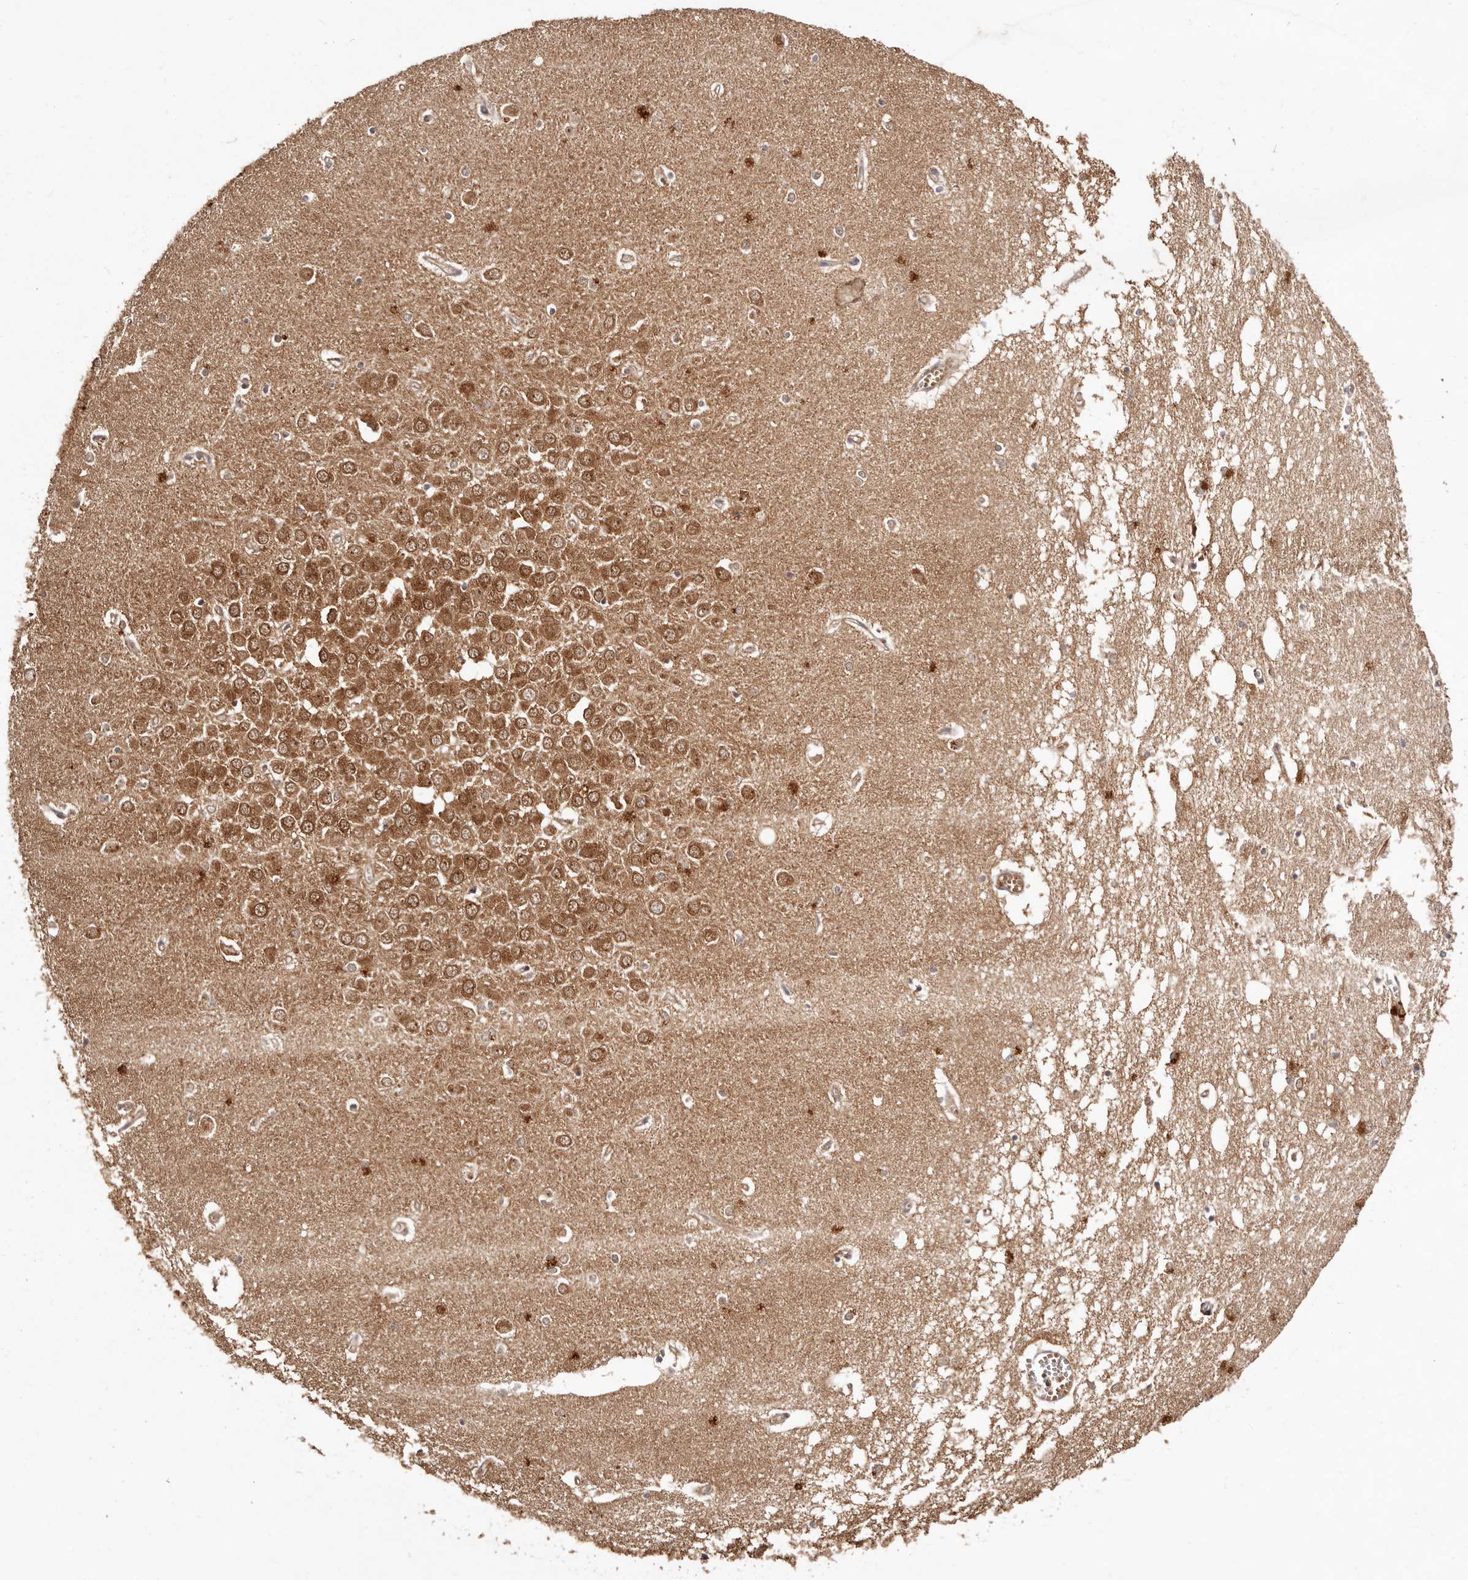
{"staining": {"intensity": "moderate", "quantity": "<25%", "location": "cytoplasmic/membranous"}, "tissue": "hippocampus", "cell_type": "Glial cells", "image_type": "normal", "snomed": [{"axis": "morphology", "description": "Normal tissue, NOS"}, {"axis": "topography", "description": "Hippocampus"}], "caption": "DAB (3,3'-diaminobenzidine) immunohistochemical staining of benign human hippocampus demonstrates moderate cytoplasmic/membranous protein expression in approximately <25% of glial cells.", "gene": "MAPK1", "patient": {"sex": "male", "age": 70}}